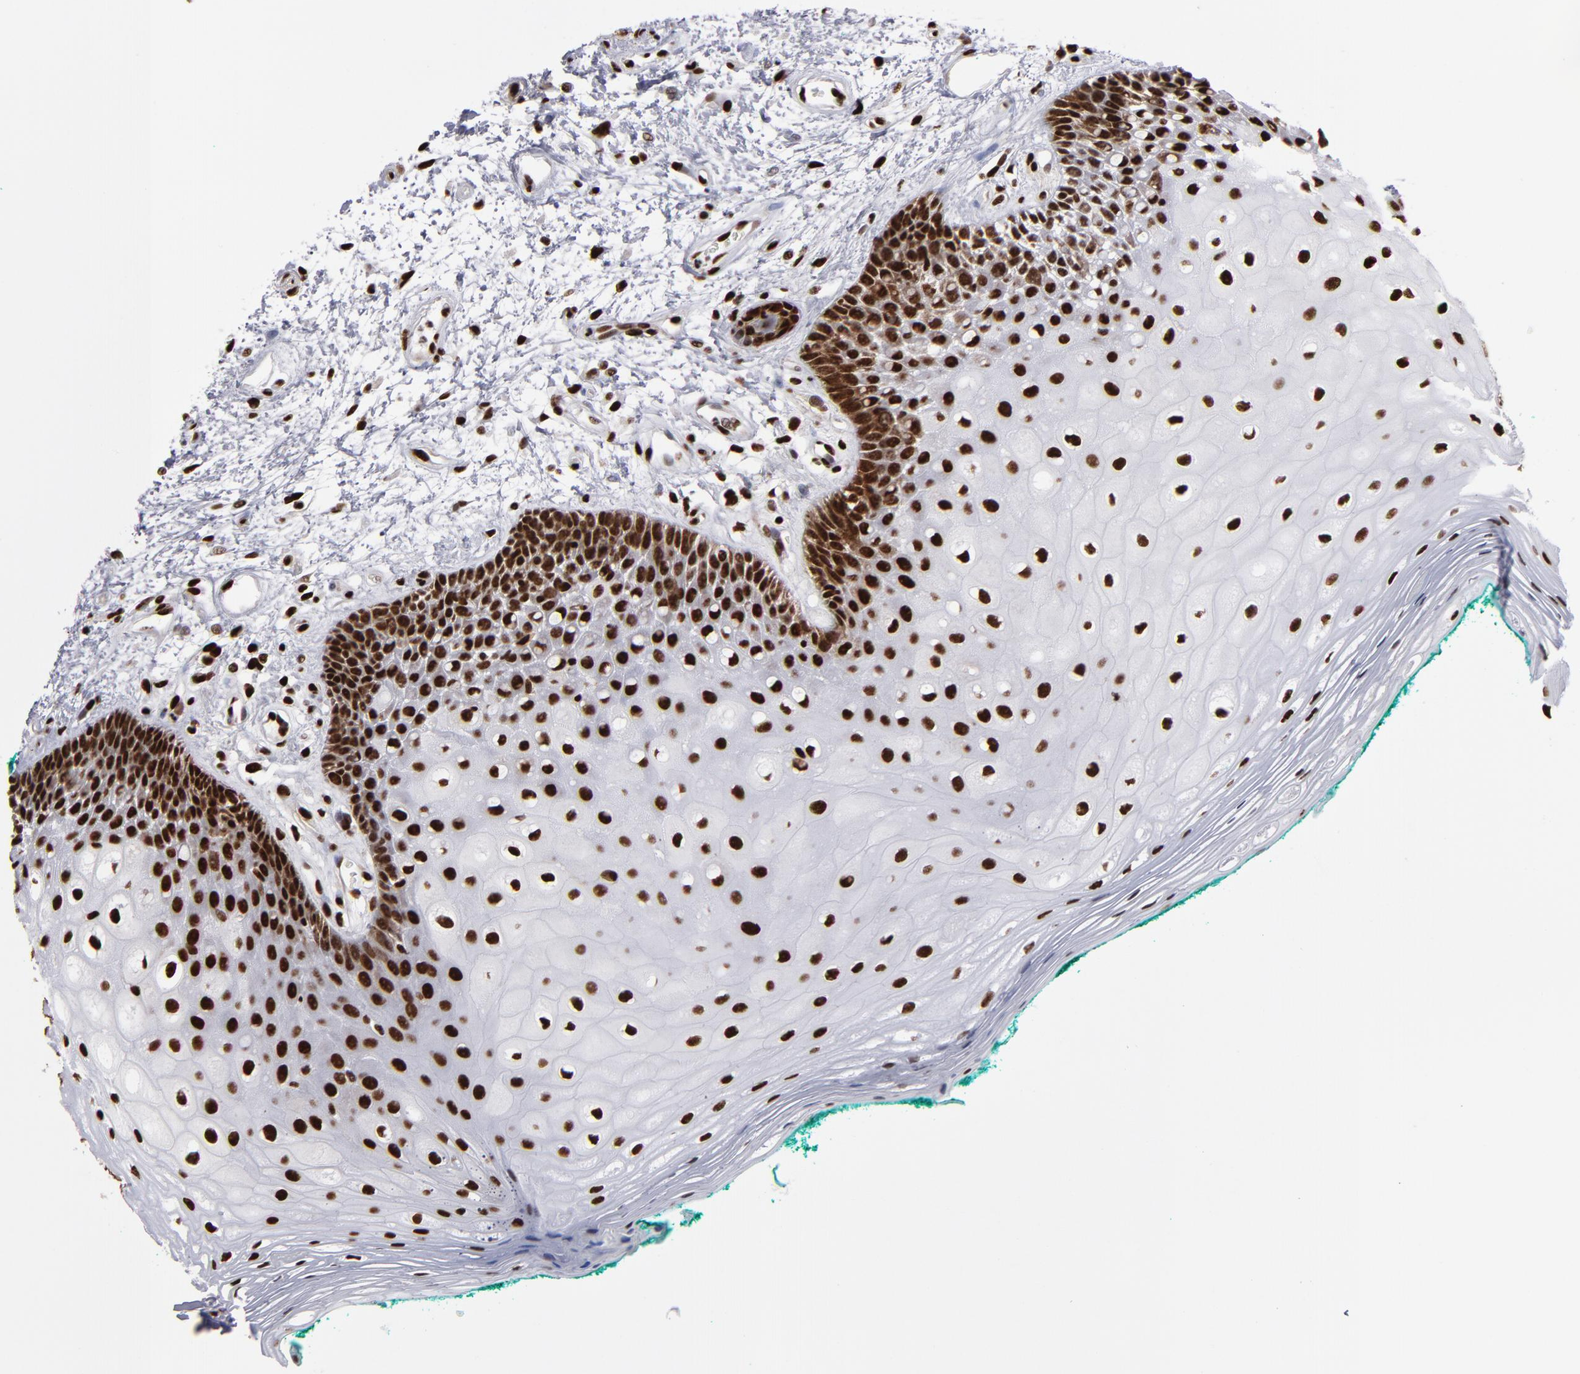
{"staining": {"intensity": "strong", "quantity": ">75%", "location": "nuclear"}, "tissue": "oral mucosa", "cell_type": "Squamous epithelial cells", "image_type": "normal", "snomed": [{"axis": "morphology", "description": "Normal tissue, NOS"}, {"axis": "morphology", "description": "Squamous cell carcinoma, NOS"}, {"axis": "topography", "description": "Skeletal muscle"}, {"axis": "topography", "description": "Oral tissue"}, {"axis": "topography", "description": "Head-Neck"}], "caption": "Strong nuclear expression is identified in approximately >75% of squamous epithelial cells in normal oral mucosa.", "gene": "MRE11", "patient": {"sex": "female", "age": 84}}